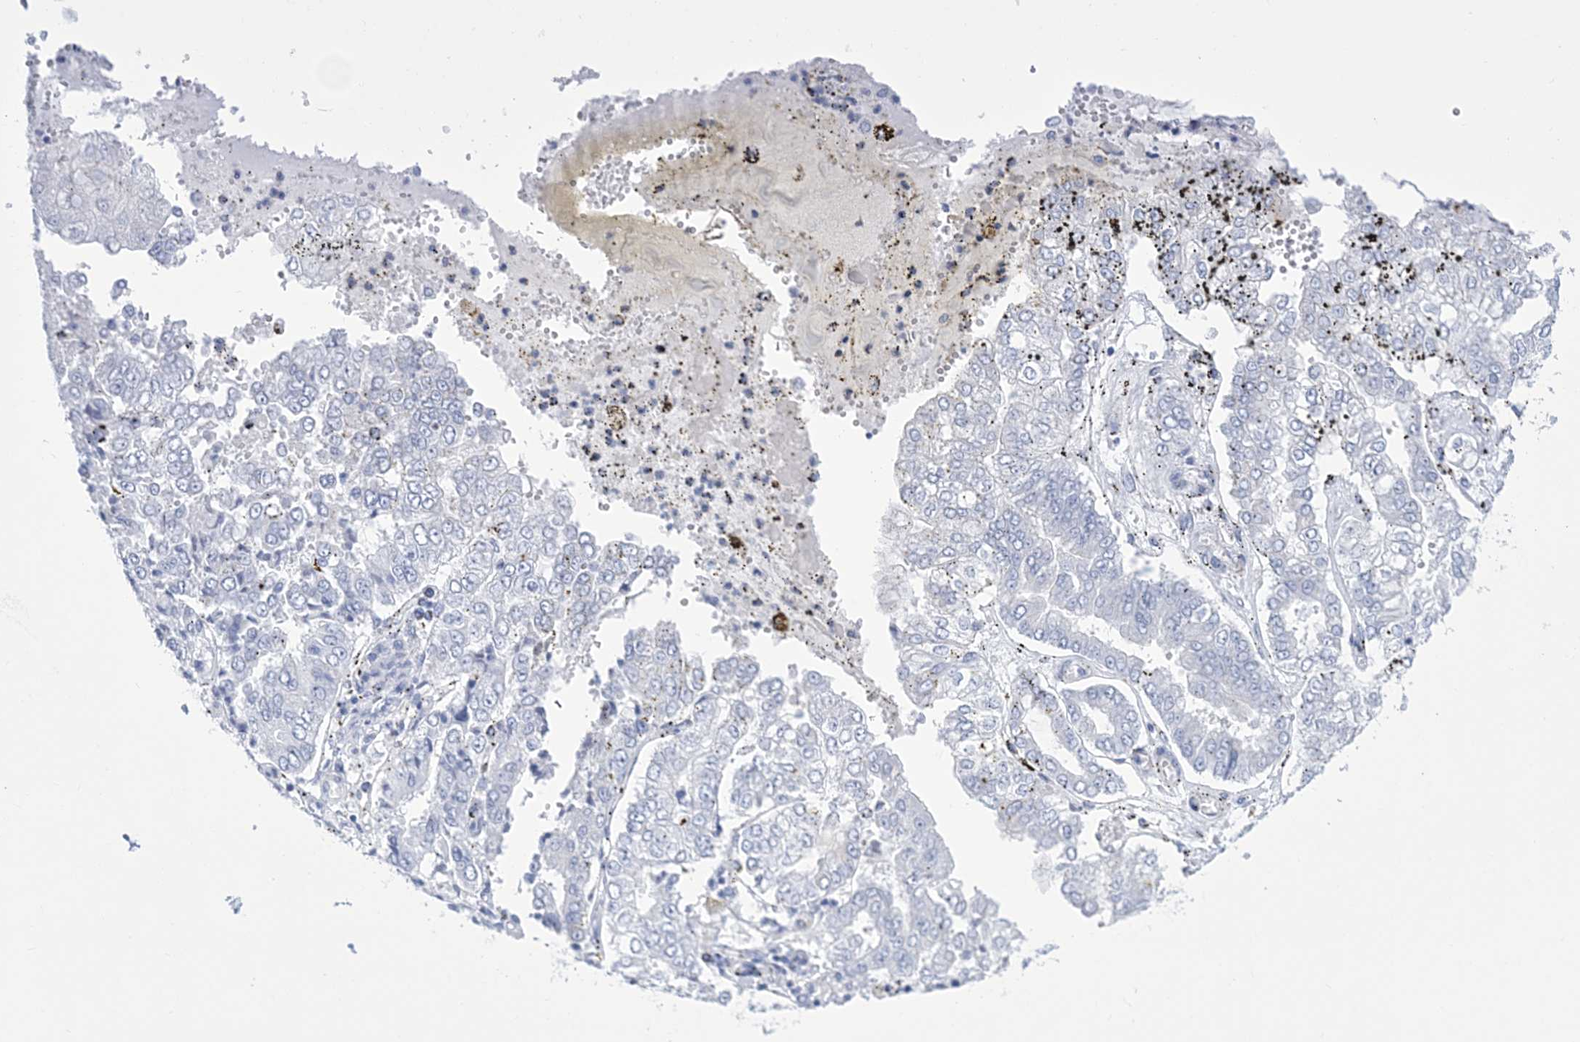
{"staining": {"intensity": "negative", "quantity": "none", "location": "none"}, "tissue": "stomach cancer", "cell_type": "Tumor cells", "image_type": "cancer", "snomed": [{"axis": "morphology", "description": "Adenocarcinoma, NOS"}, {"axis": "topography", "description": "Stomach"}], "caption": "Micrograph shows no protein expression in tumor cells of stomach cancer tissue.", "gene": "RBP2", "patient": {"sex": "male", "age": 76}}